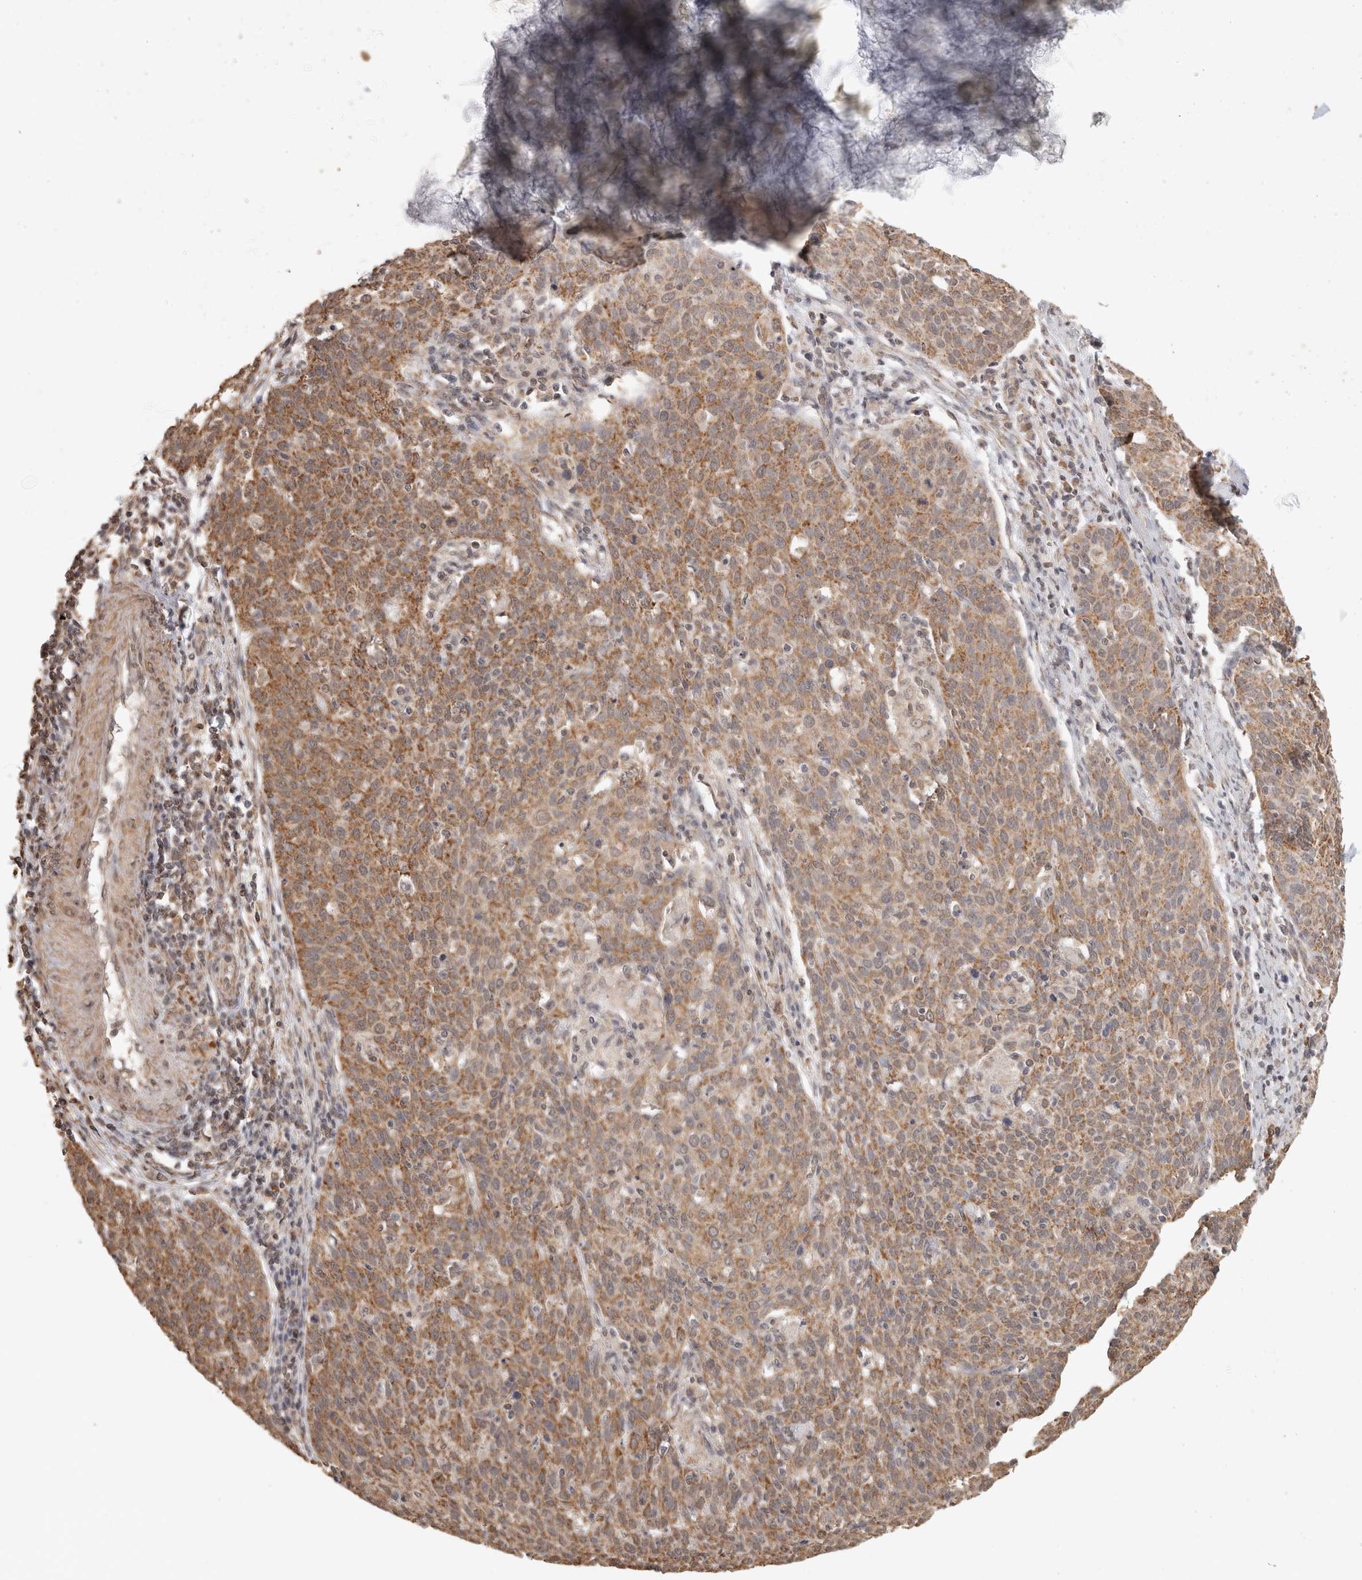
{"staining": {"intensity": "moderate", "quantity": ">75%", "location": "cytoplasmic/membranous"}, "tissue": "cervical cancer", "cell_type": "Tumor cells", "image_type": "cancer", "snomed": [{"axis": "morphology", "description": "Squamous cell carcinoma, NOS"}, {"axis": "topography", "description": "Cervix"}], "caption": "An image of human cervical squamous cell carcinoma stained for a protein displays moderate cytoplasmic/membranous brown staining in tumor cells.", "gene": "BNIP3L", "patient": {"sex": "female", "age": 38}}